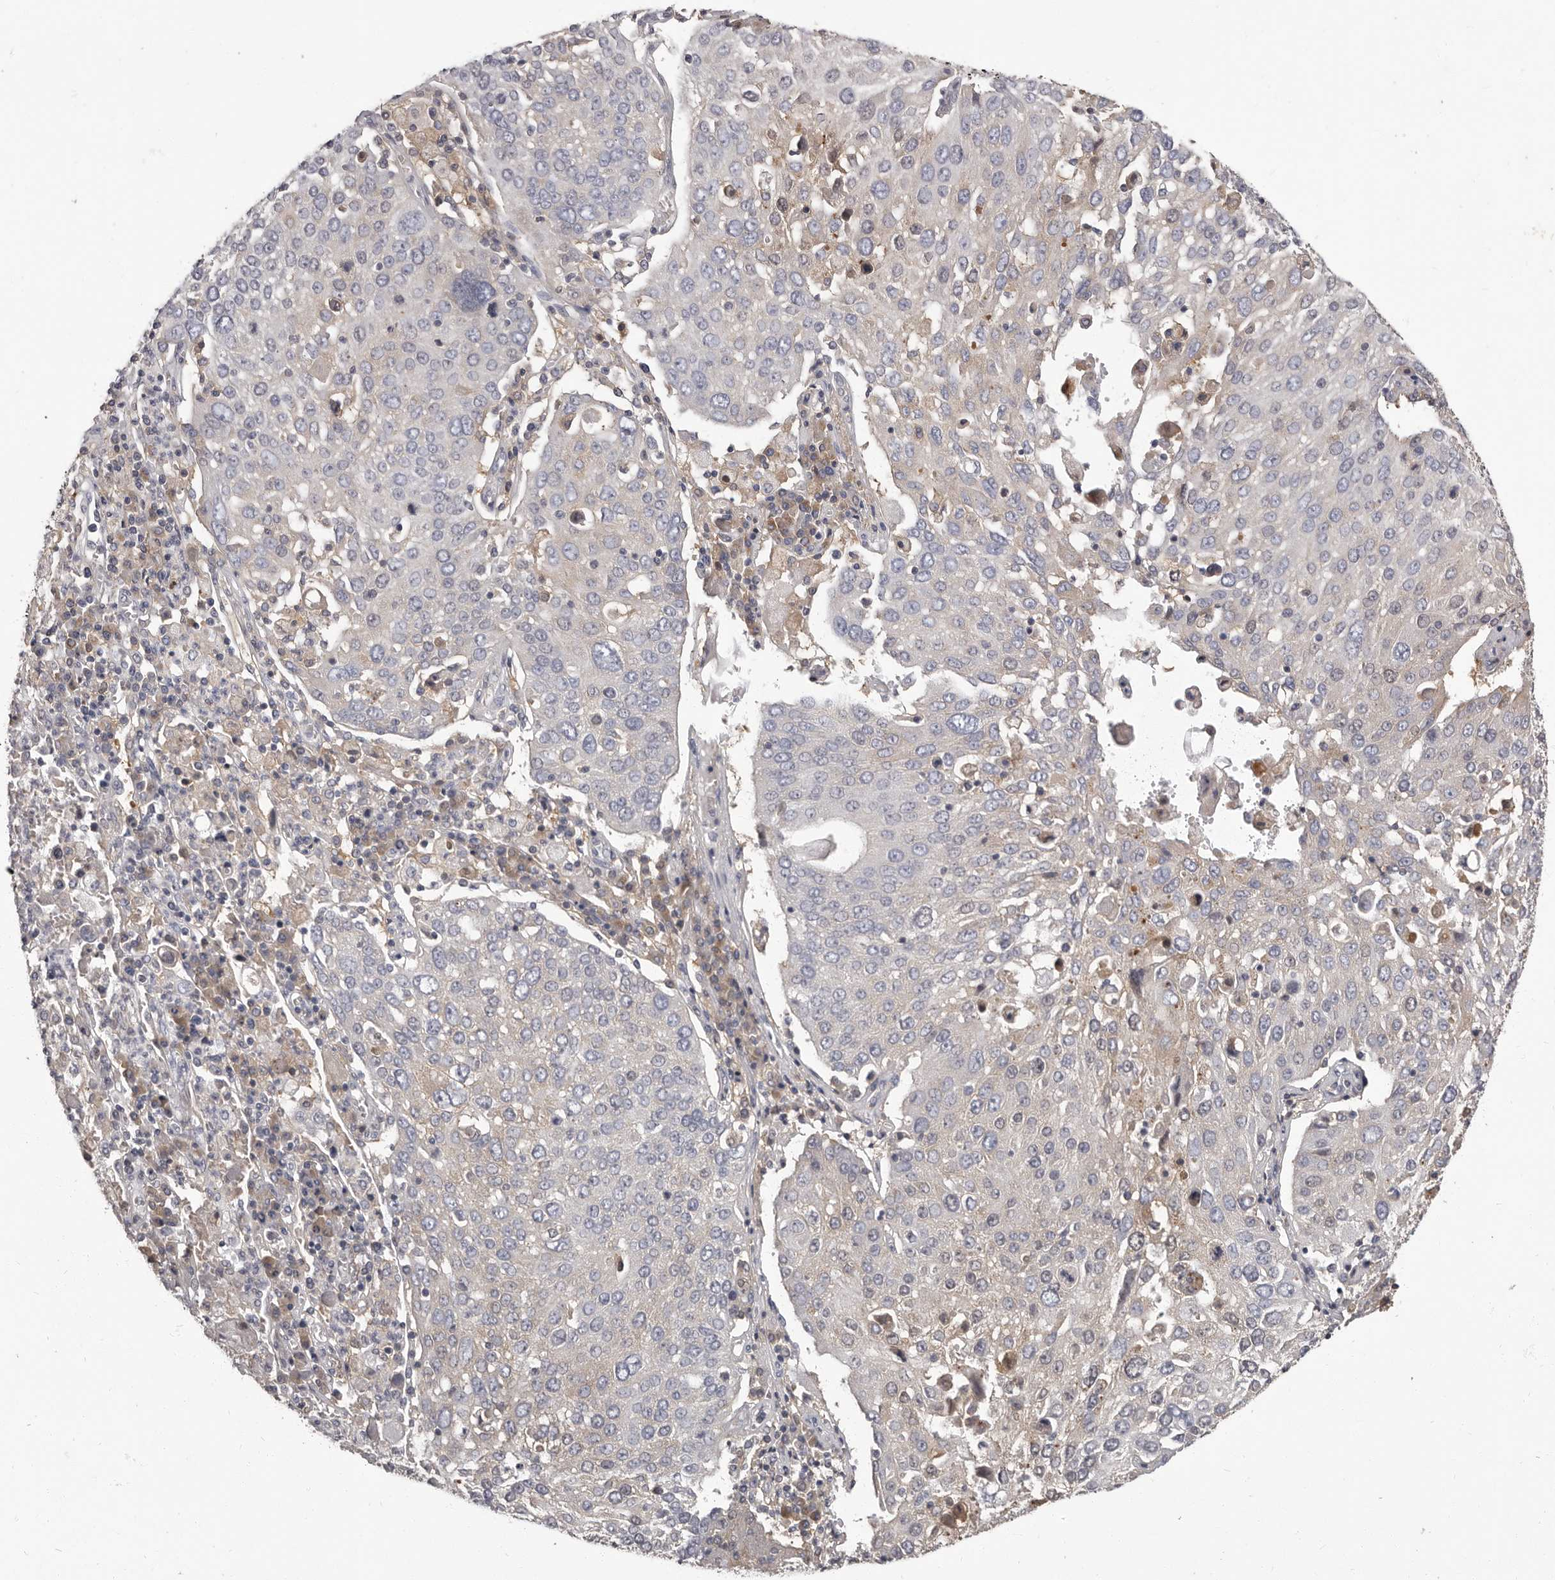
{"staining": {"intensity": "negative", "quantity": "none", "location": "none"}, "tissue": "lung cancer", "cell_type": "Tumor cells", "image_type": "cancer", "snomed": [{"axis": "morphology", "description": "Squamous cell carcinoma, NOS"}, {"axis": "topography", "description": "Lung"}], "caption": "Lung cancer stained for a protein using immunohistochemistry exhibits no positivity tumor cells.", "gene": "APEH", "patient": {"sex": "male", "age": 65}}